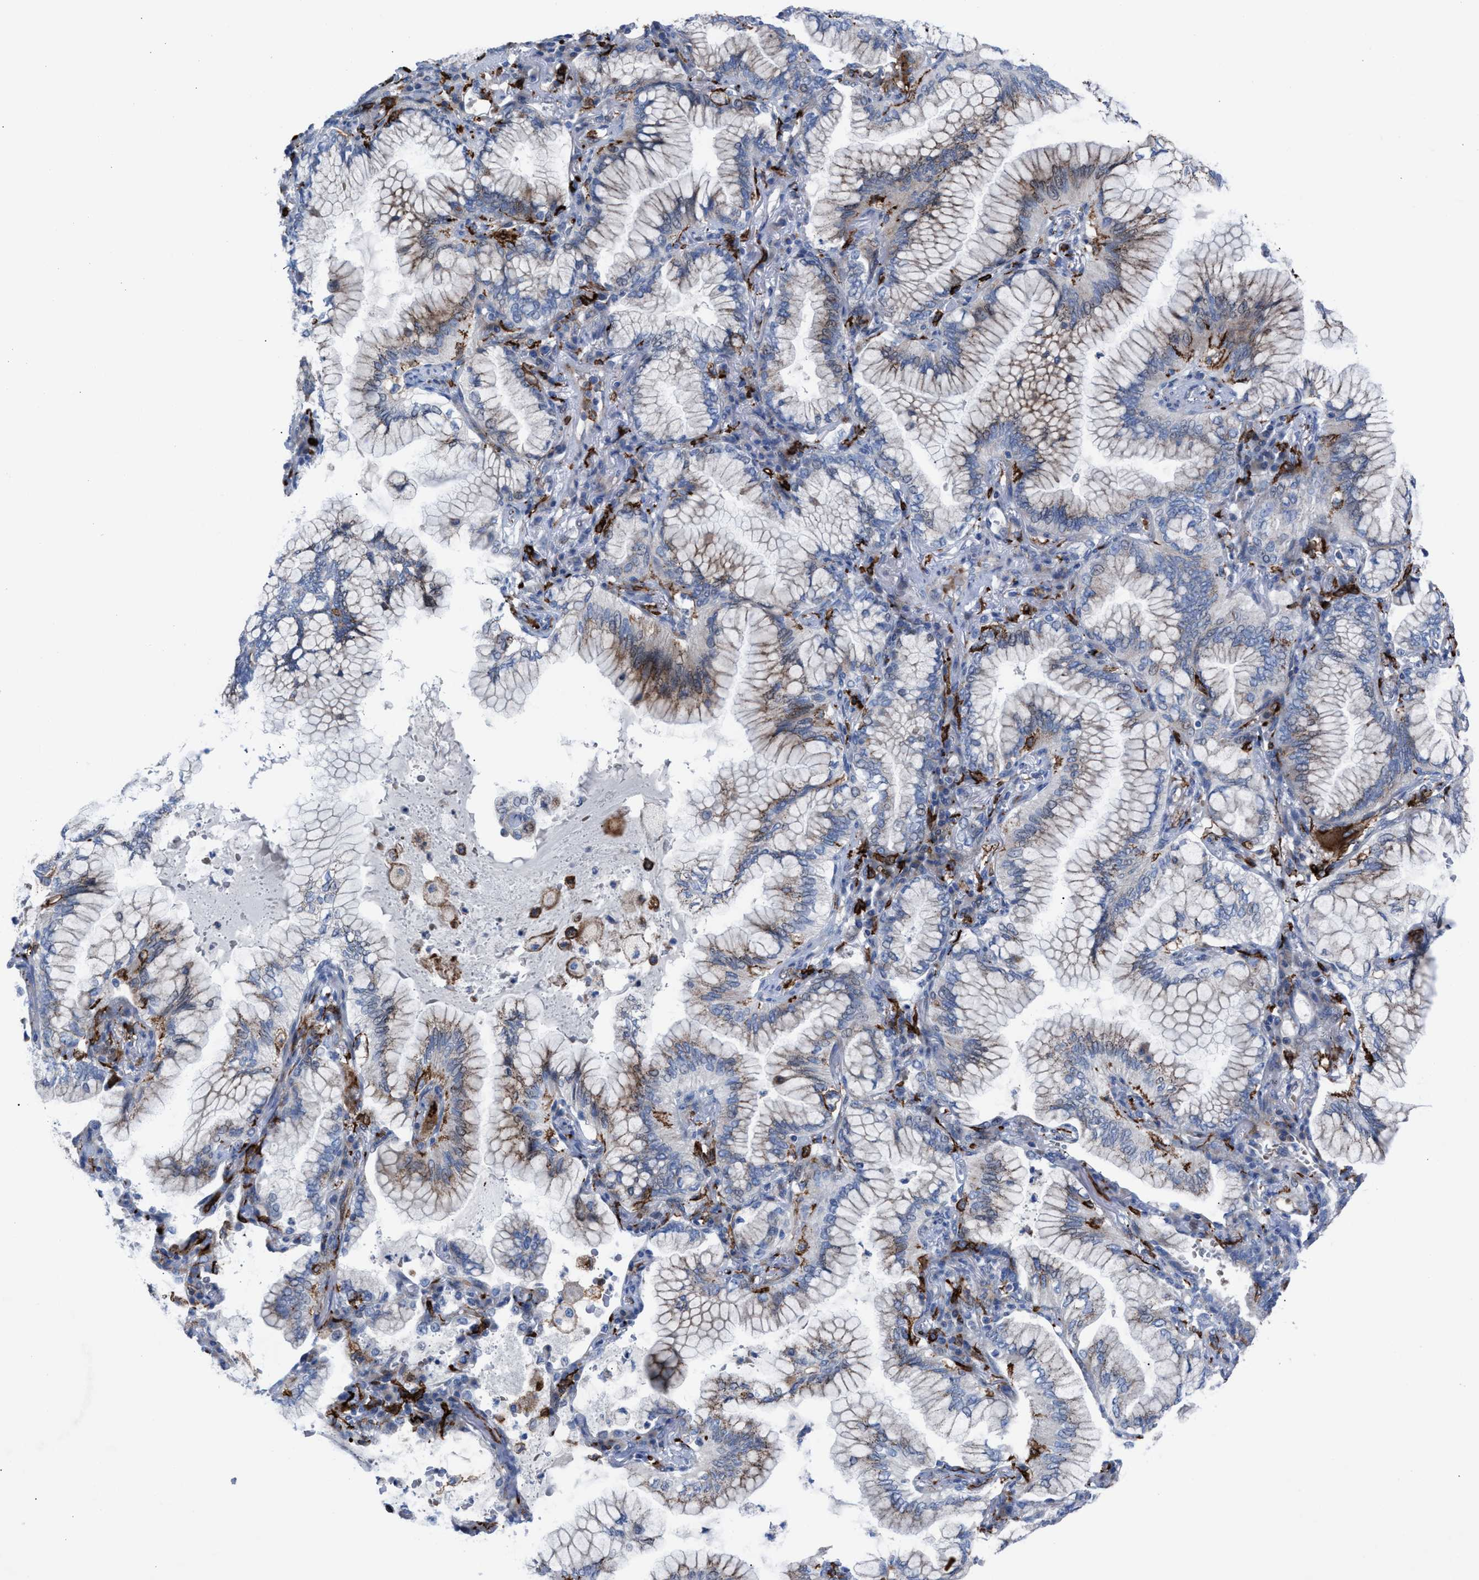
{"staining": {"intensity": "moderate", "quantity": "<25%", "location": "cytoplasmic/membranous"}, "tissue": "lung cancer", "cell_type": "Tumor cells", "image_type": "cancer", "snomed": [{"axis": "morphology", "description": "Adenocarcinoma, NOS"}, {"axis": "topography", "description": "Lung"}], "caption": "Protein expression analysis of human lung cancer reveals moderate cytoplasmic/membranous expression in about <25% of tumor cells.", "gene": "SLC47A1", "patient": {"sex": "female", "age": 70}}